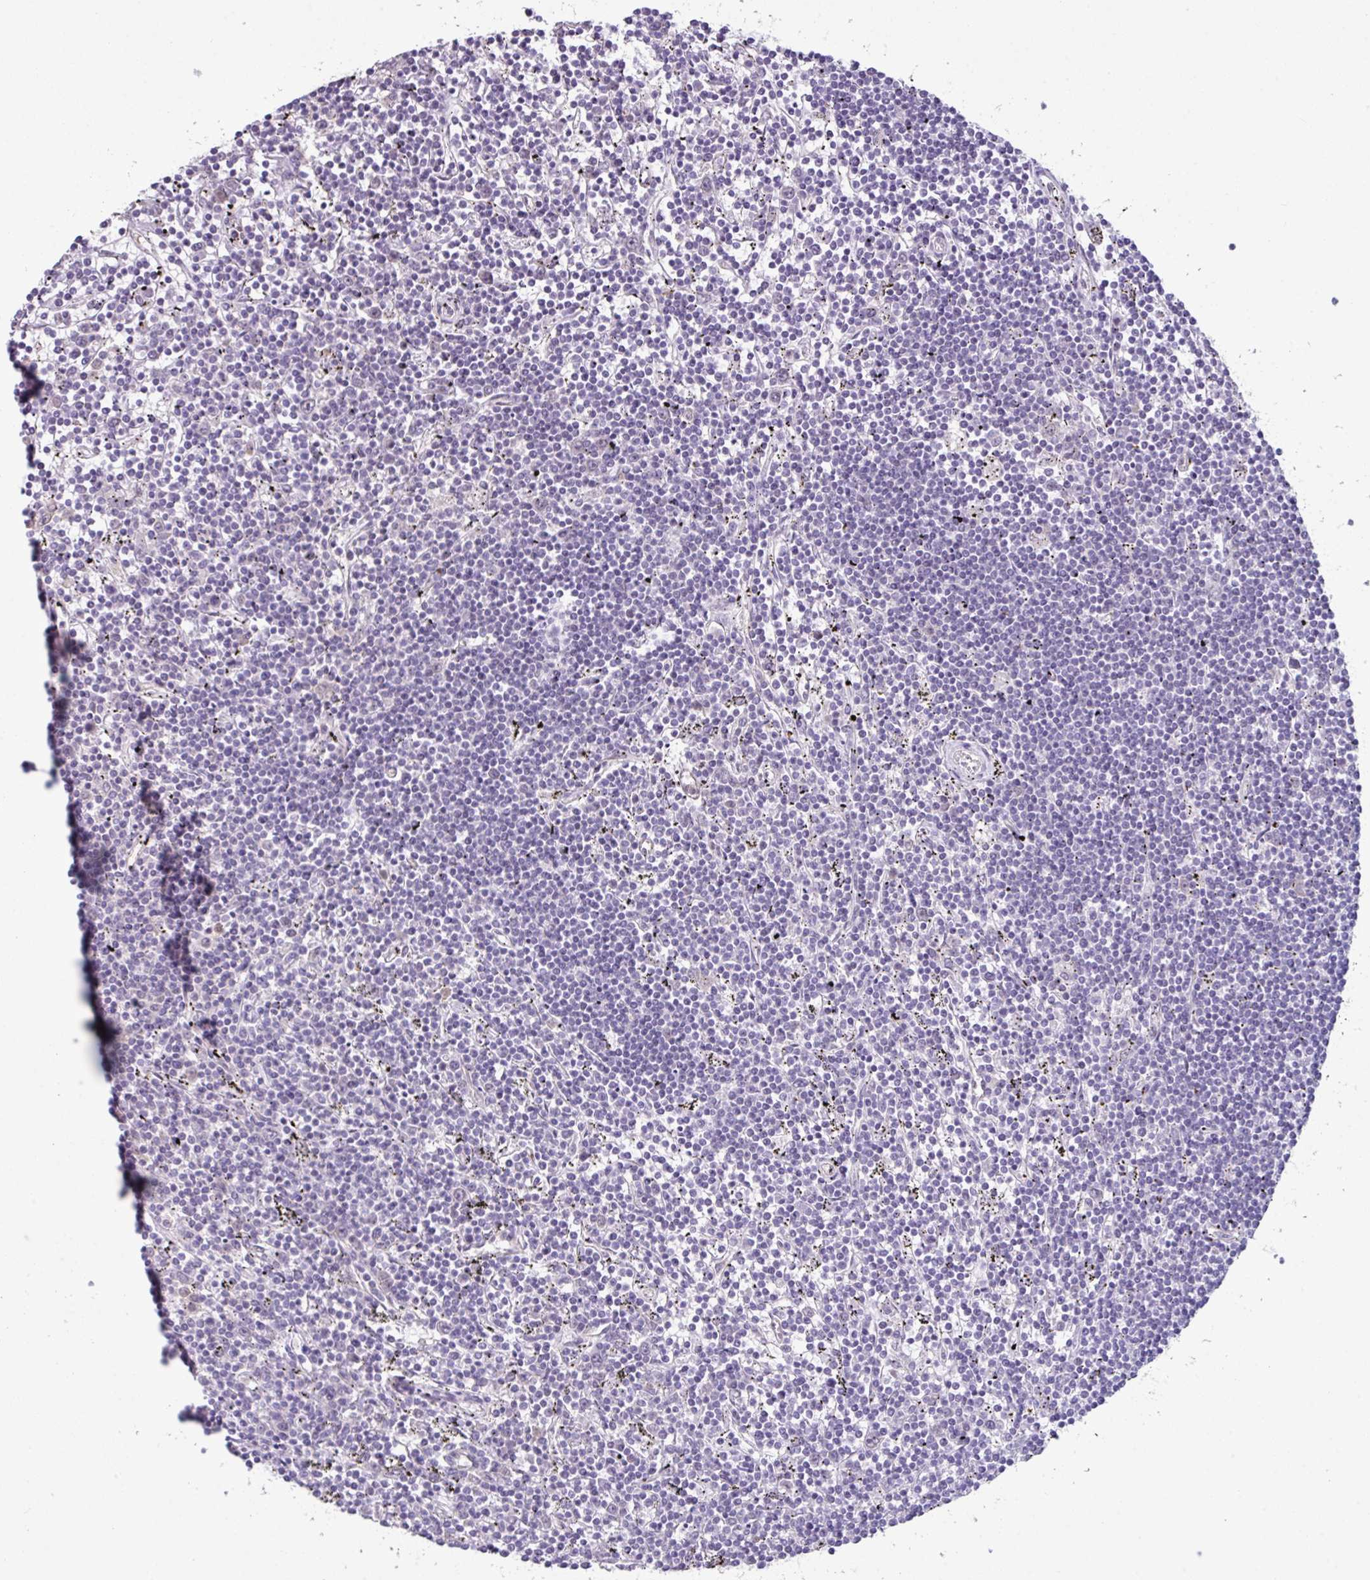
{"staining": {"intensity": "negative", "quantity": "none", "location": "none"}, "tissue": "lymphoma", "cell_type": "Tumor cells", "image_type": "cancer", "snomed": [{"axis": "morphology", "description": "Malignant lymphoma, non-Hodgkin's type, Low grade"}, {"axis": "topography", "description": "Spleen"}], "caption": "This is a micrograph of immunohistochemistry staining of lymphoma, which shows no positivity in tumor cells. Brightfield microscopy of immunohistochemistry stained with DAB (3,3'-diaminobenzidine) (brown) and hematoxylin (blue), captured at high magnification.", "gene": "TTLL12", "patient": {"sex": "male", "age": 76}}